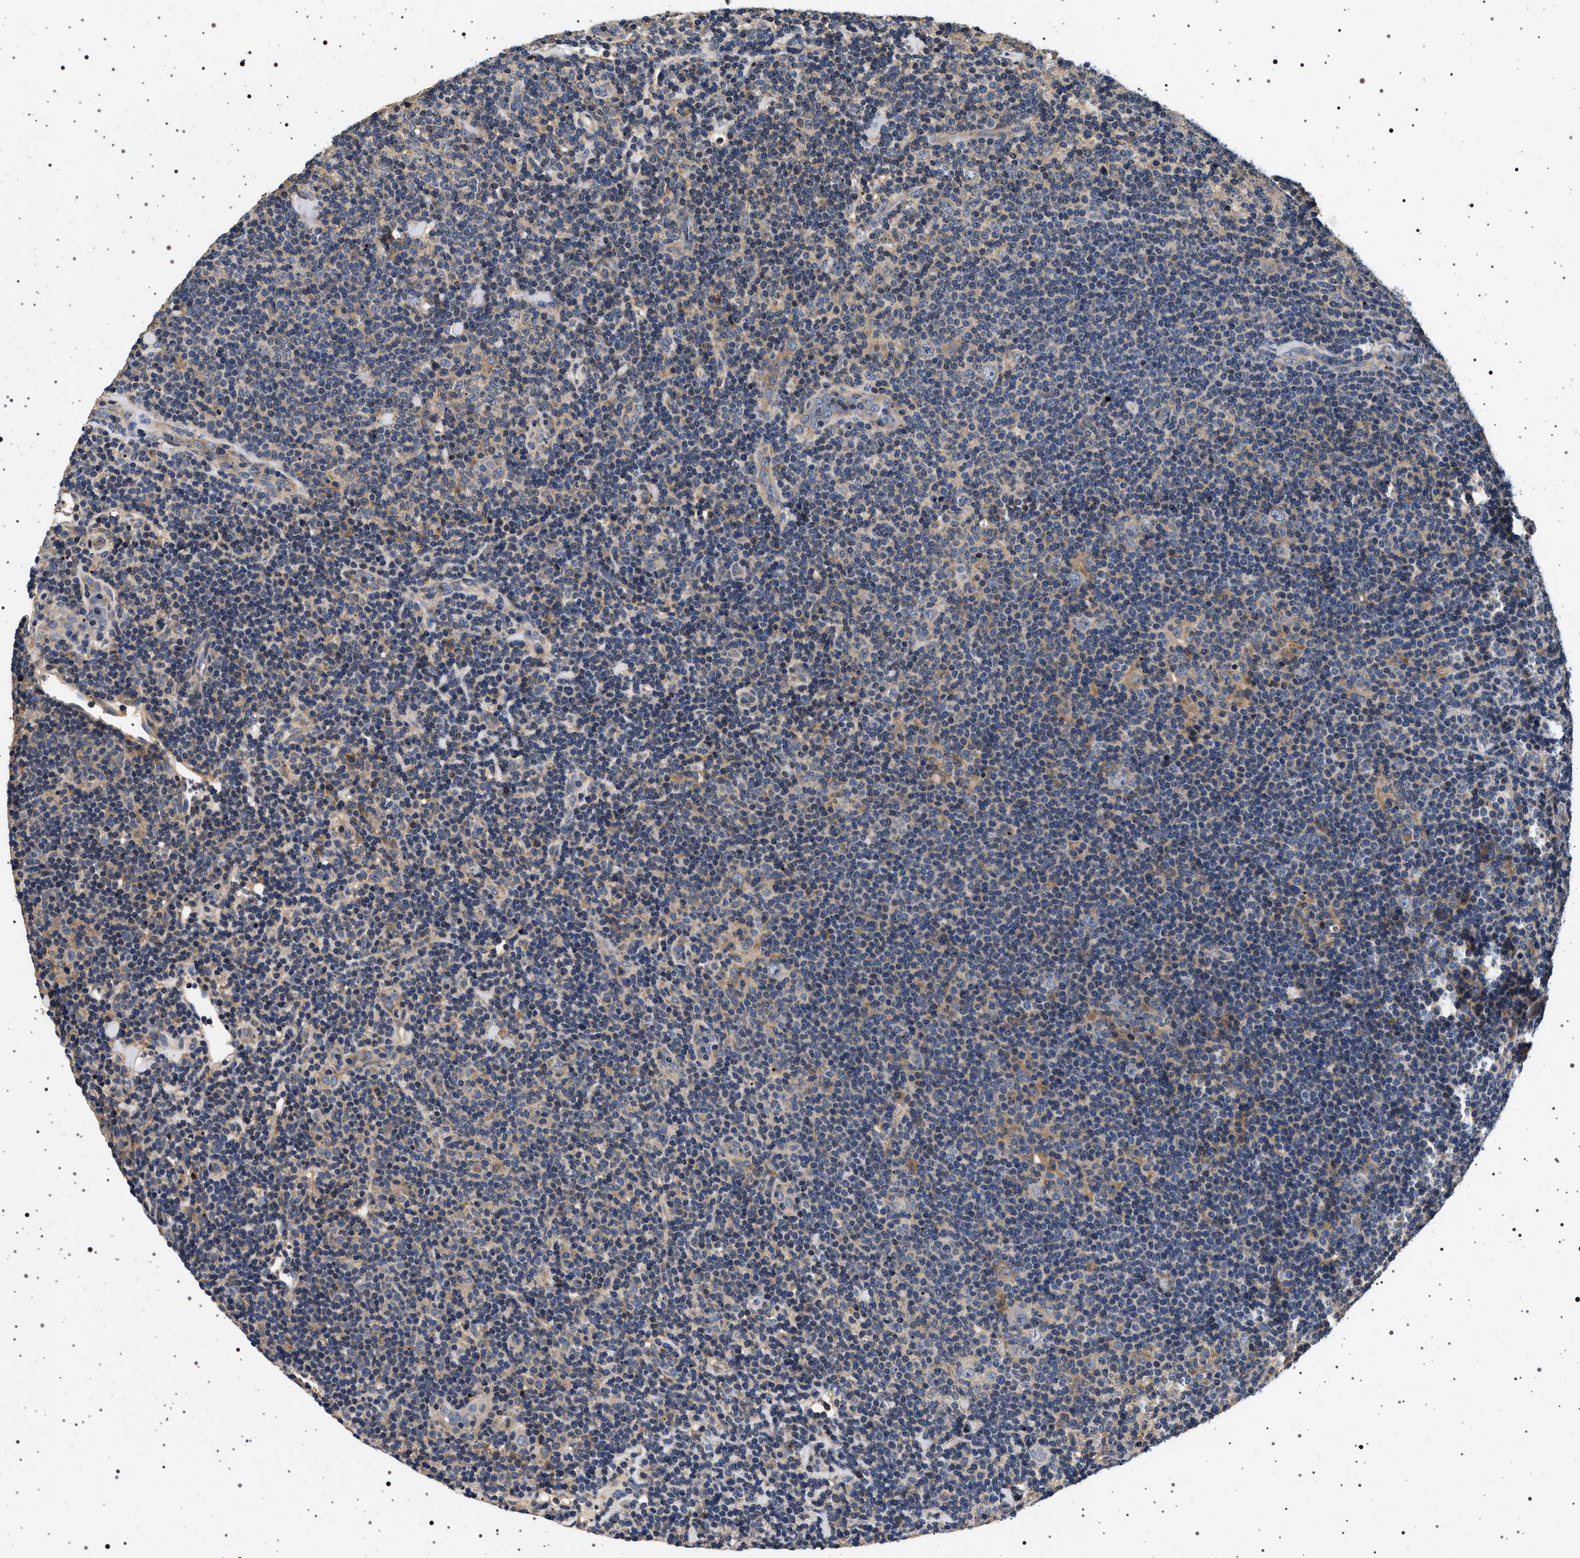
{"staining": {"intensity": "weak", "quantity": ">75%", "location": "cytoplasmic/membranous"}, "tissue": "lymphoma", "cell_type": "Tumor cells", "image_type": "cancer", "snomed": [{"axis": "morphology", "description": "Hodgkin's disease, NOS"}, {"axis": "topography", "description": "Lymph node"}], "caption": "Immunohistochemical staining of Hodgkin's disease exhibits low levels of weak cytoplasmic/membranous protein positivity in approximately >75% of tumor cells.", "gene": "DCBLD2", "patient": {"sex": "female", "age": 57}}